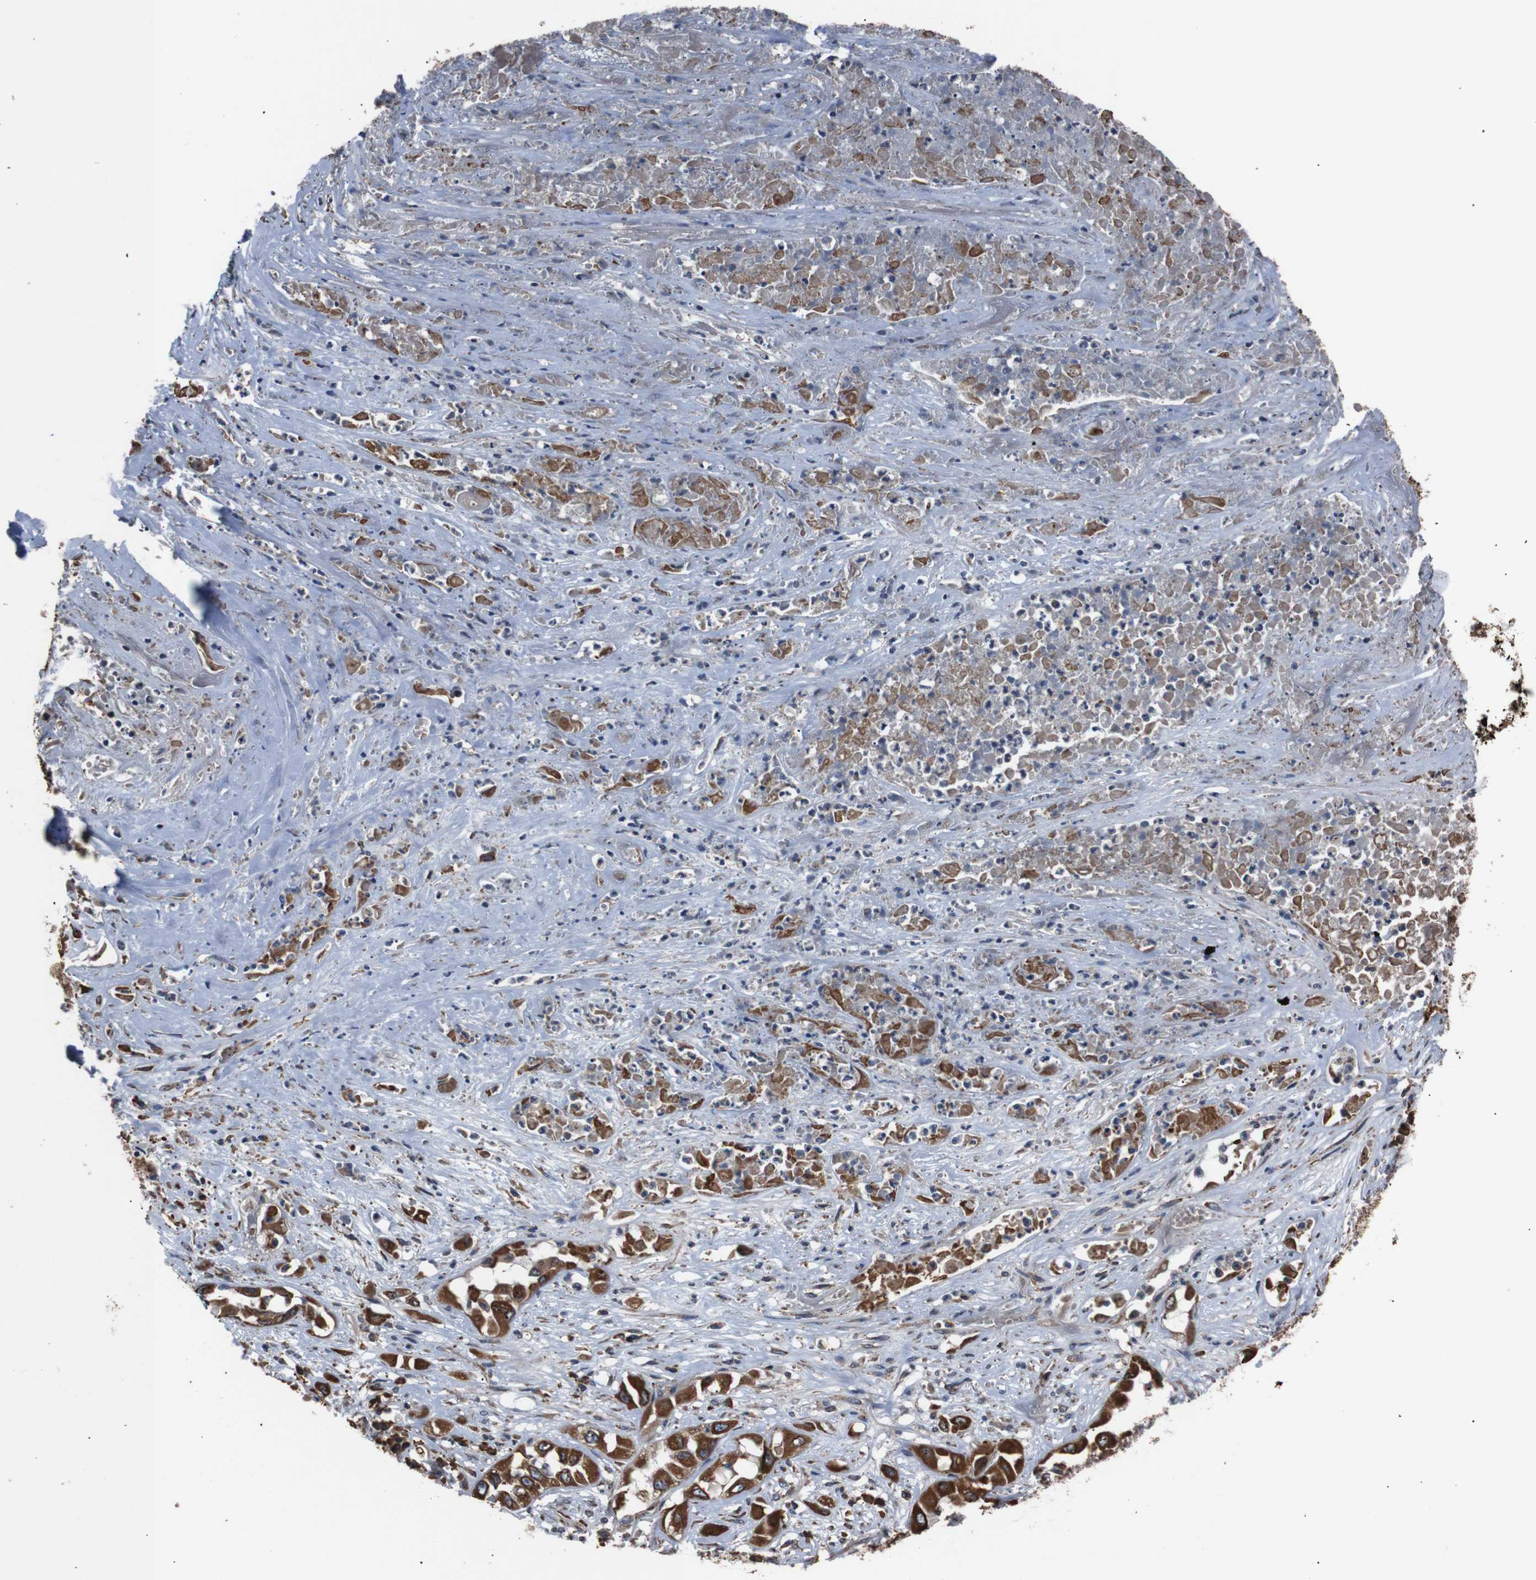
{"staining": {"intensity": "moderate", "quantity": ">75%", "location": "cytoplasmic/membranous"}, "tissue": "lung cancer", "cell_type": "Tumor cells", "image_type": "cancer", "snomed": [{"axis": "morphology", "description": "Squamous cell carcinoma, NOS"}, {"axis": "topography", "description": "Lung"}], "caption": "Immunohistochemistry (IHC) of human lung cancer shows medium levels of moderate cytoplasmic/membranous staining in approximately >75% of tumor cells.", "gene": "SIGMAR1", "patient": {"sex": "male", "age": 71}}